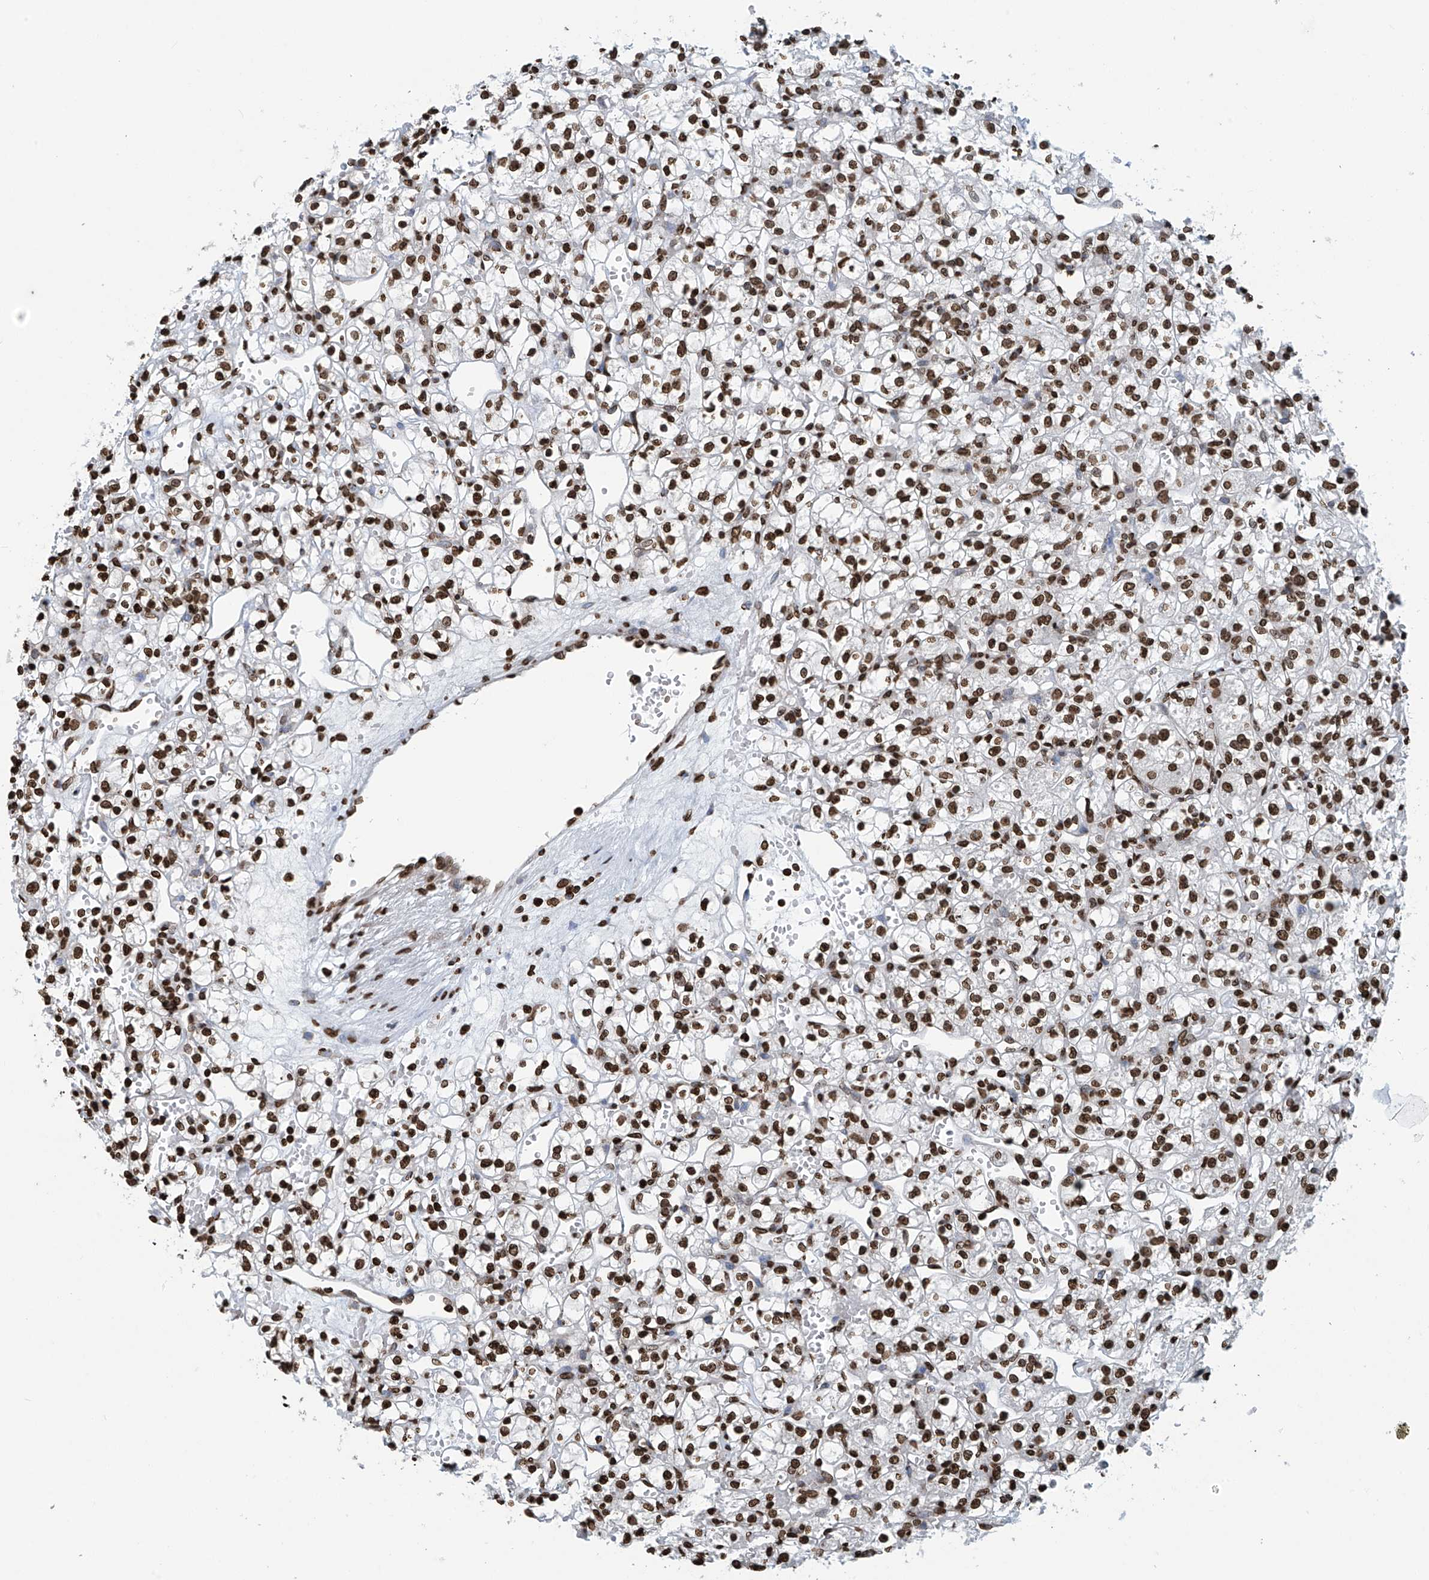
{"staining": {"intensity": "strong", "quantity": ">75%", "location": "nuclear"}, "tissue": "renal cancer", "cell_type": "Tumor cells", "image_type": "cancer", "snomed": [{"axis": "morphology", "description": "Adenocarcinoma, NOS"}, {"axis": "topography", "description": "Kidney"}], "caption": "Protein expression analysis of adenocarcinoma (renal) demonstrates strong nuclear positivity in about >75% of tumor cells.", "gene": "DPPA2", "patient": {"sex": "female", "age": 59}}